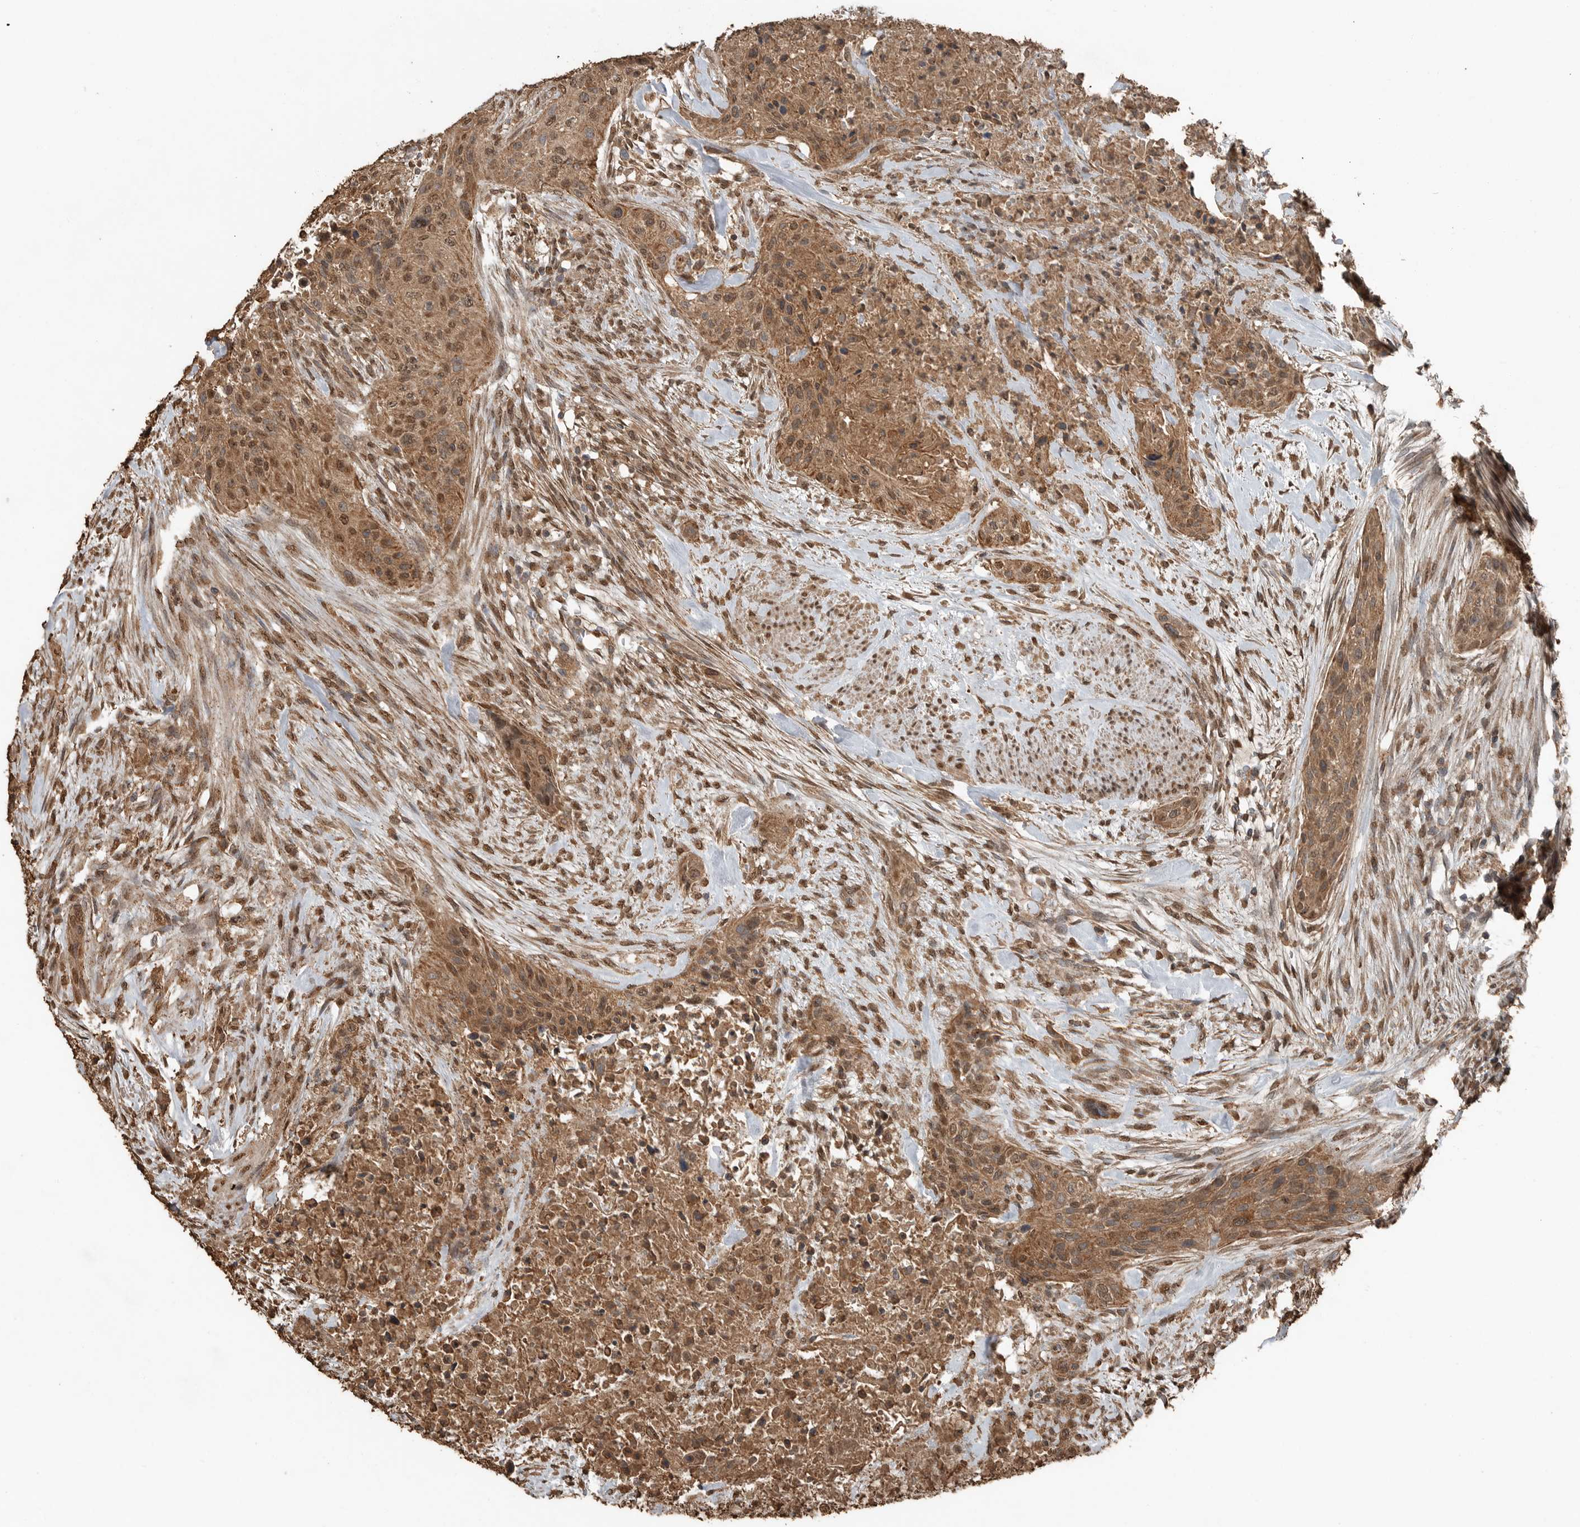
{"staining": {"intensity": "moderate", "quantity": ">75%", "location": "cytoplasmic/membranous,nuclear"}, "tissue": "urothelial cancer", "cell_type": "Tumor cells", "image_type": "cancer", "snomed": [{"axis": "morphology", "description": "Urothelial carcinoma, High grade"}, {"axis": "topography", "description": "Urinary bladder"}], "caption": "An immunohistochemistry (IHC) image of neoplastic tissue is shown. Protein staining in brown highlights moderate cytoplasmic/membranous and nuclear positivity in urothelial cancer within tumor cells. The staining is performed using DAB (3,3'-diaminobenzidine) brown chromogen to label protein expression. The nuclei are counter-stained blue using hematoxylin.", "gene": "BLZF1", "patient": {"sex": "male", "age": 35}}